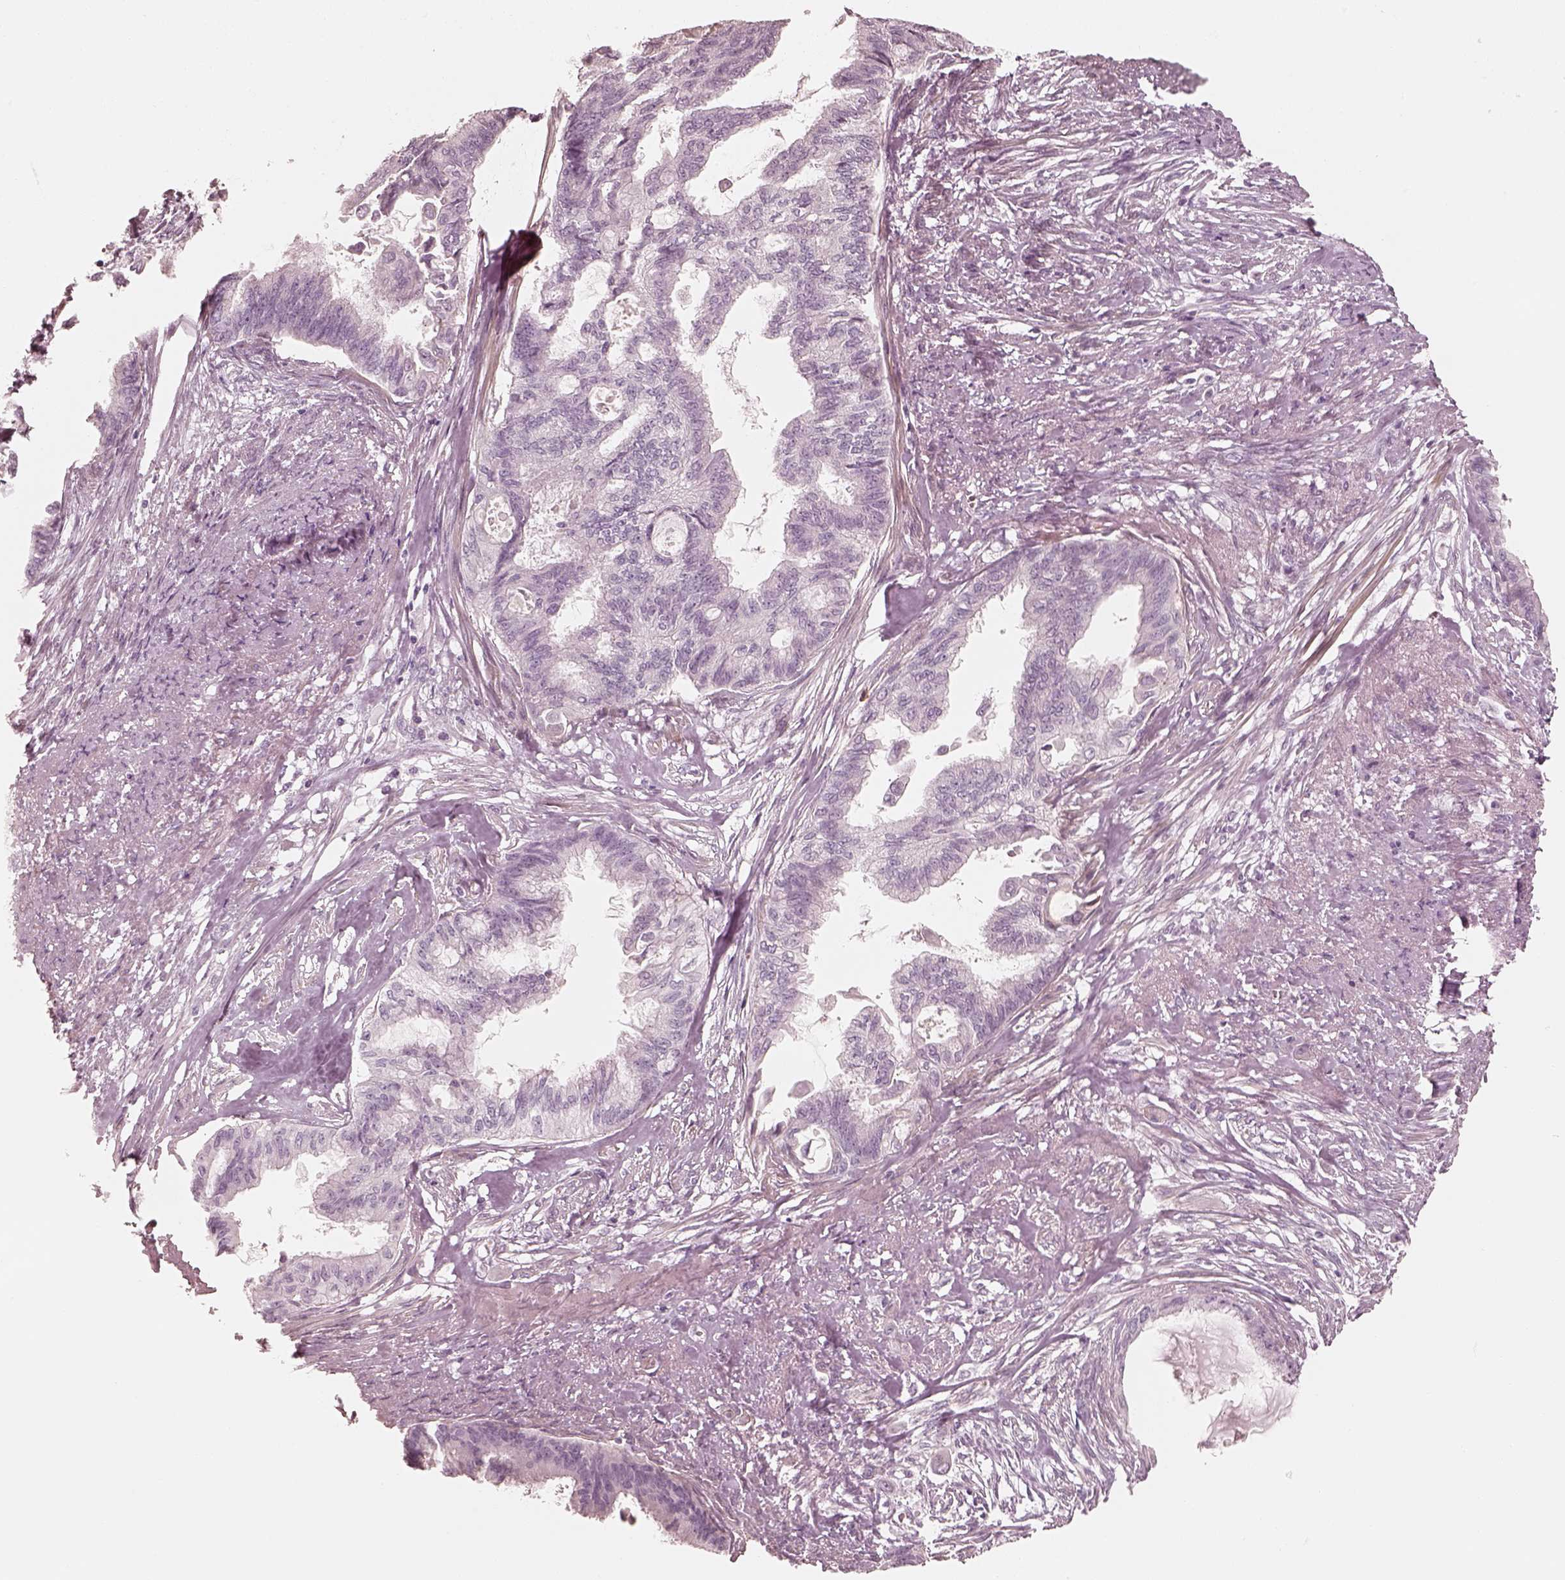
{"staining": {"intensity": "negative", "quantity": "none", "location": "none"}, "tissue": "endometrial cancer", "cell_type": "Tumor cells", "image_type": "cancer", "snomed": [{"axis": "morphology", "description": "Adenocarcinoma, NOS"}, {"axis": "topography", "description": "Endometrium"}], "caption": "Tumor cells show no significant positivity in endometrial adenocarcinoma.", "gene": "SPATA24", "patient": {"sex": "female", "age": 86}}